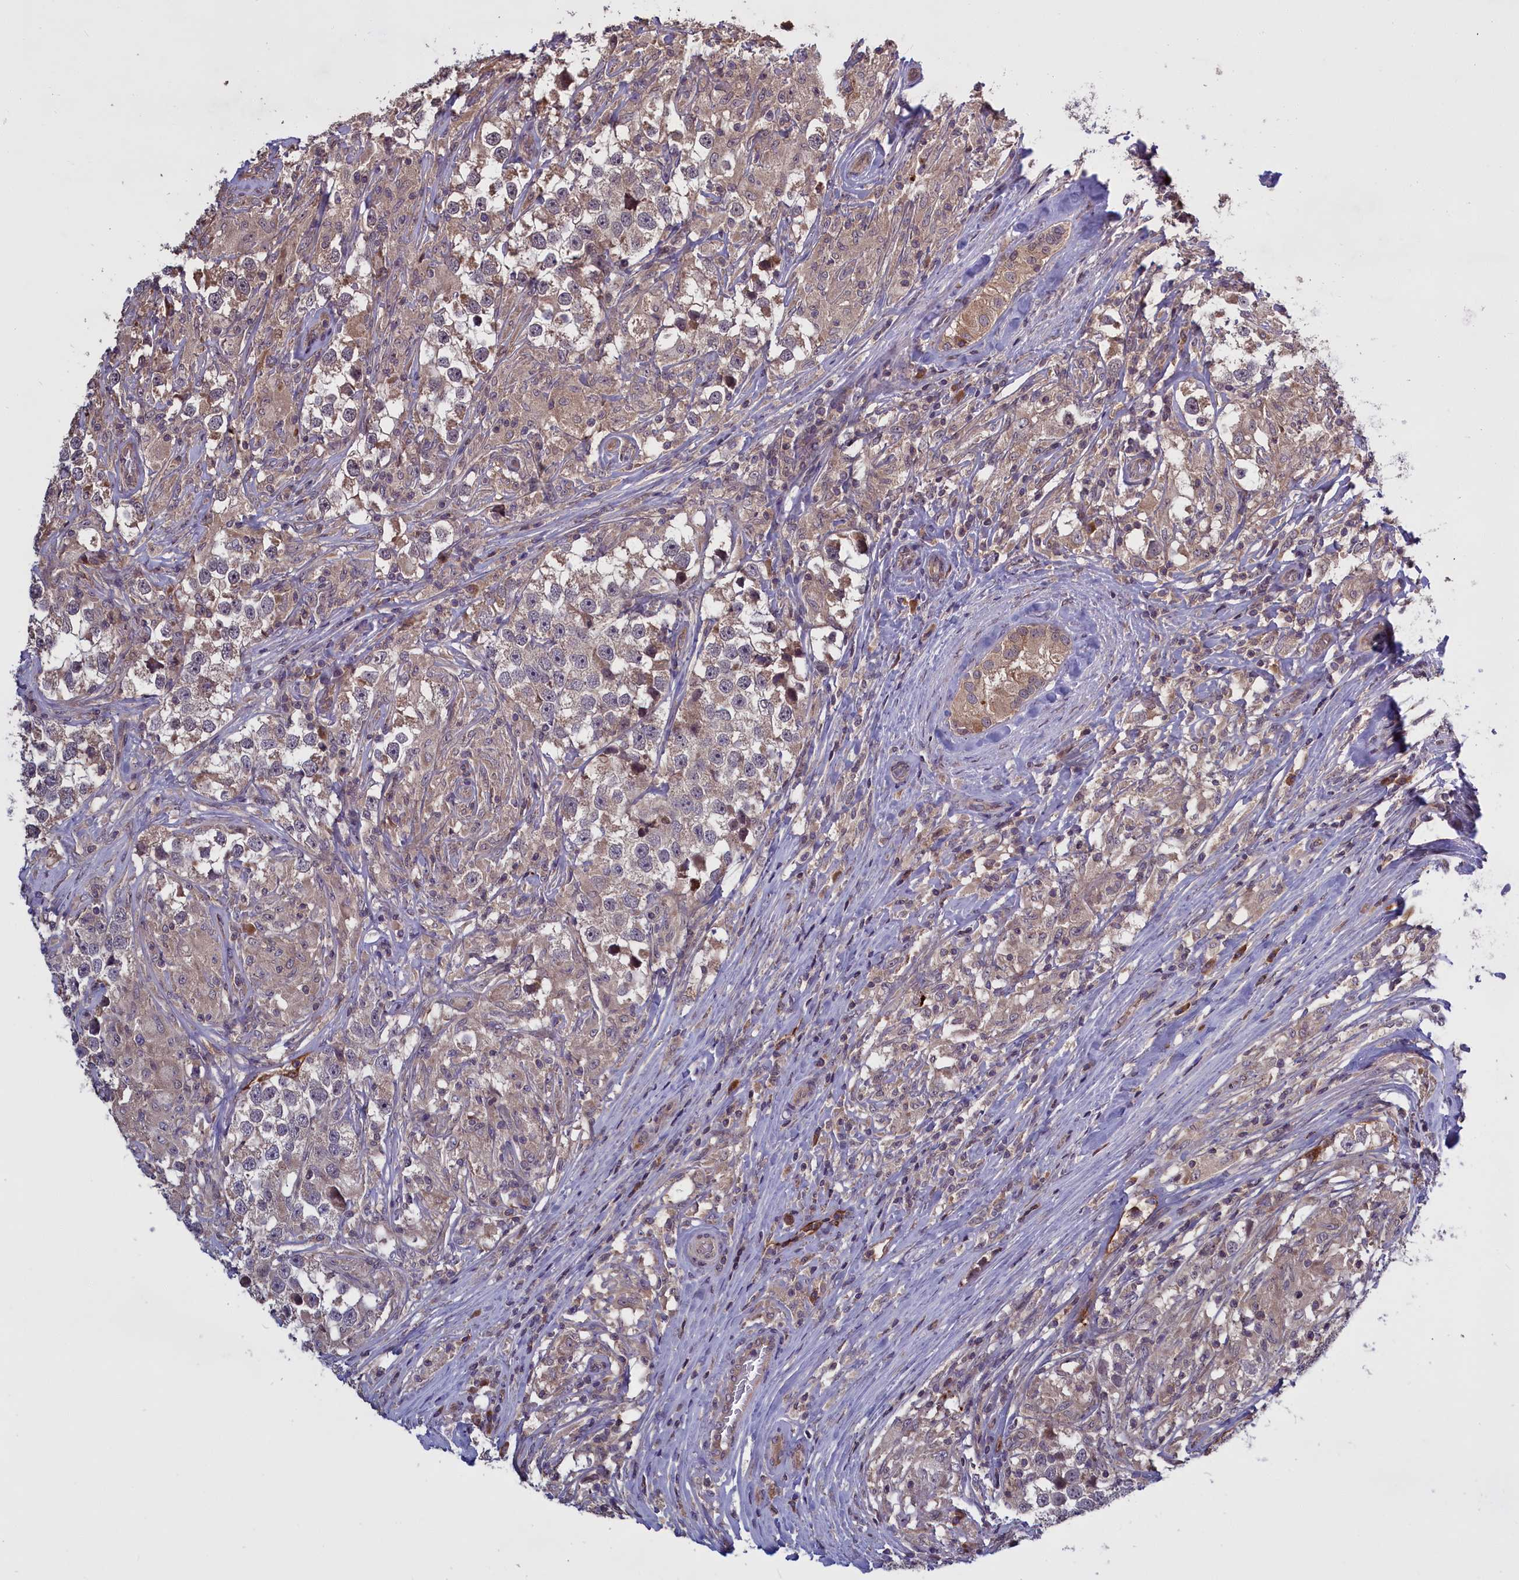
{"staining": {"intensity": "weak", "quantity": "25%-75%", "location": "cytoplasmic/membranous"}, "tissue": "testis cancer", "cell_type": "Tumor cells", "image_type": "cancer", "snomed": [{"axis": "morphology", "description": "Seminoma, NOS"}, {"axis": "topography", "description": "Testis"}], "caption": "IHC of human testis seminoma reveals low levels of weak cytoplasmic/membranous expression in about 25%-75% of tumor cells.", "gene": "DENND1B", "patient": {"sex": "male", "age": 46}}